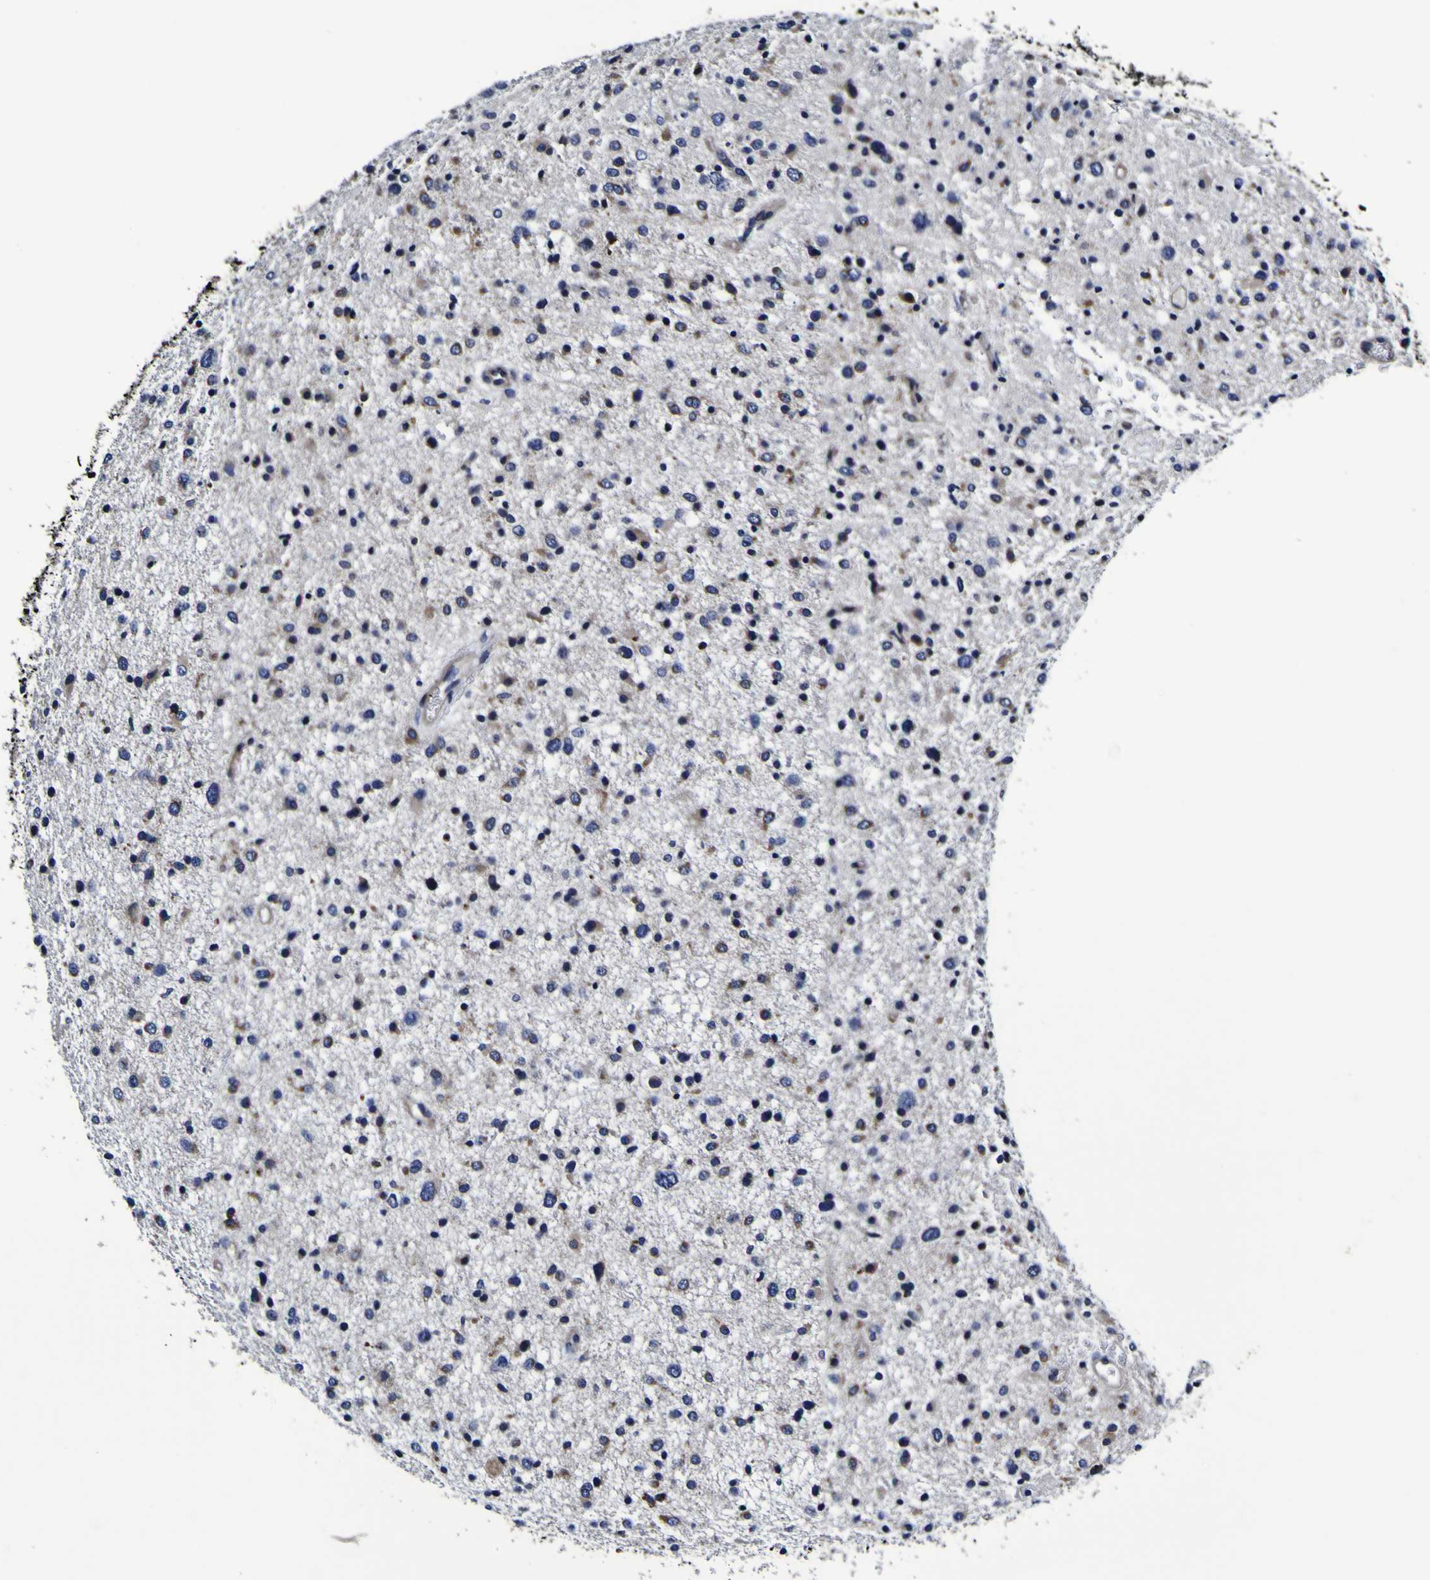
{"staining": {"intensity": "negative", "quantity": "none", "location": "none"}, "tissue": "glioma", "cell_type": "Tumor cells", "image_type": "cancer", "snomed": [{"axis": "morphology", "description": "Glioma, malignant, Low grade"}, {"axis": "topography", "description": "Brain"}], "caption": "A micrograph of human low-grade glioma (malignant) is negative for staining in tumor cells.", "gene": "PANK4", "patient": {"sex": "female", "age": 37}}